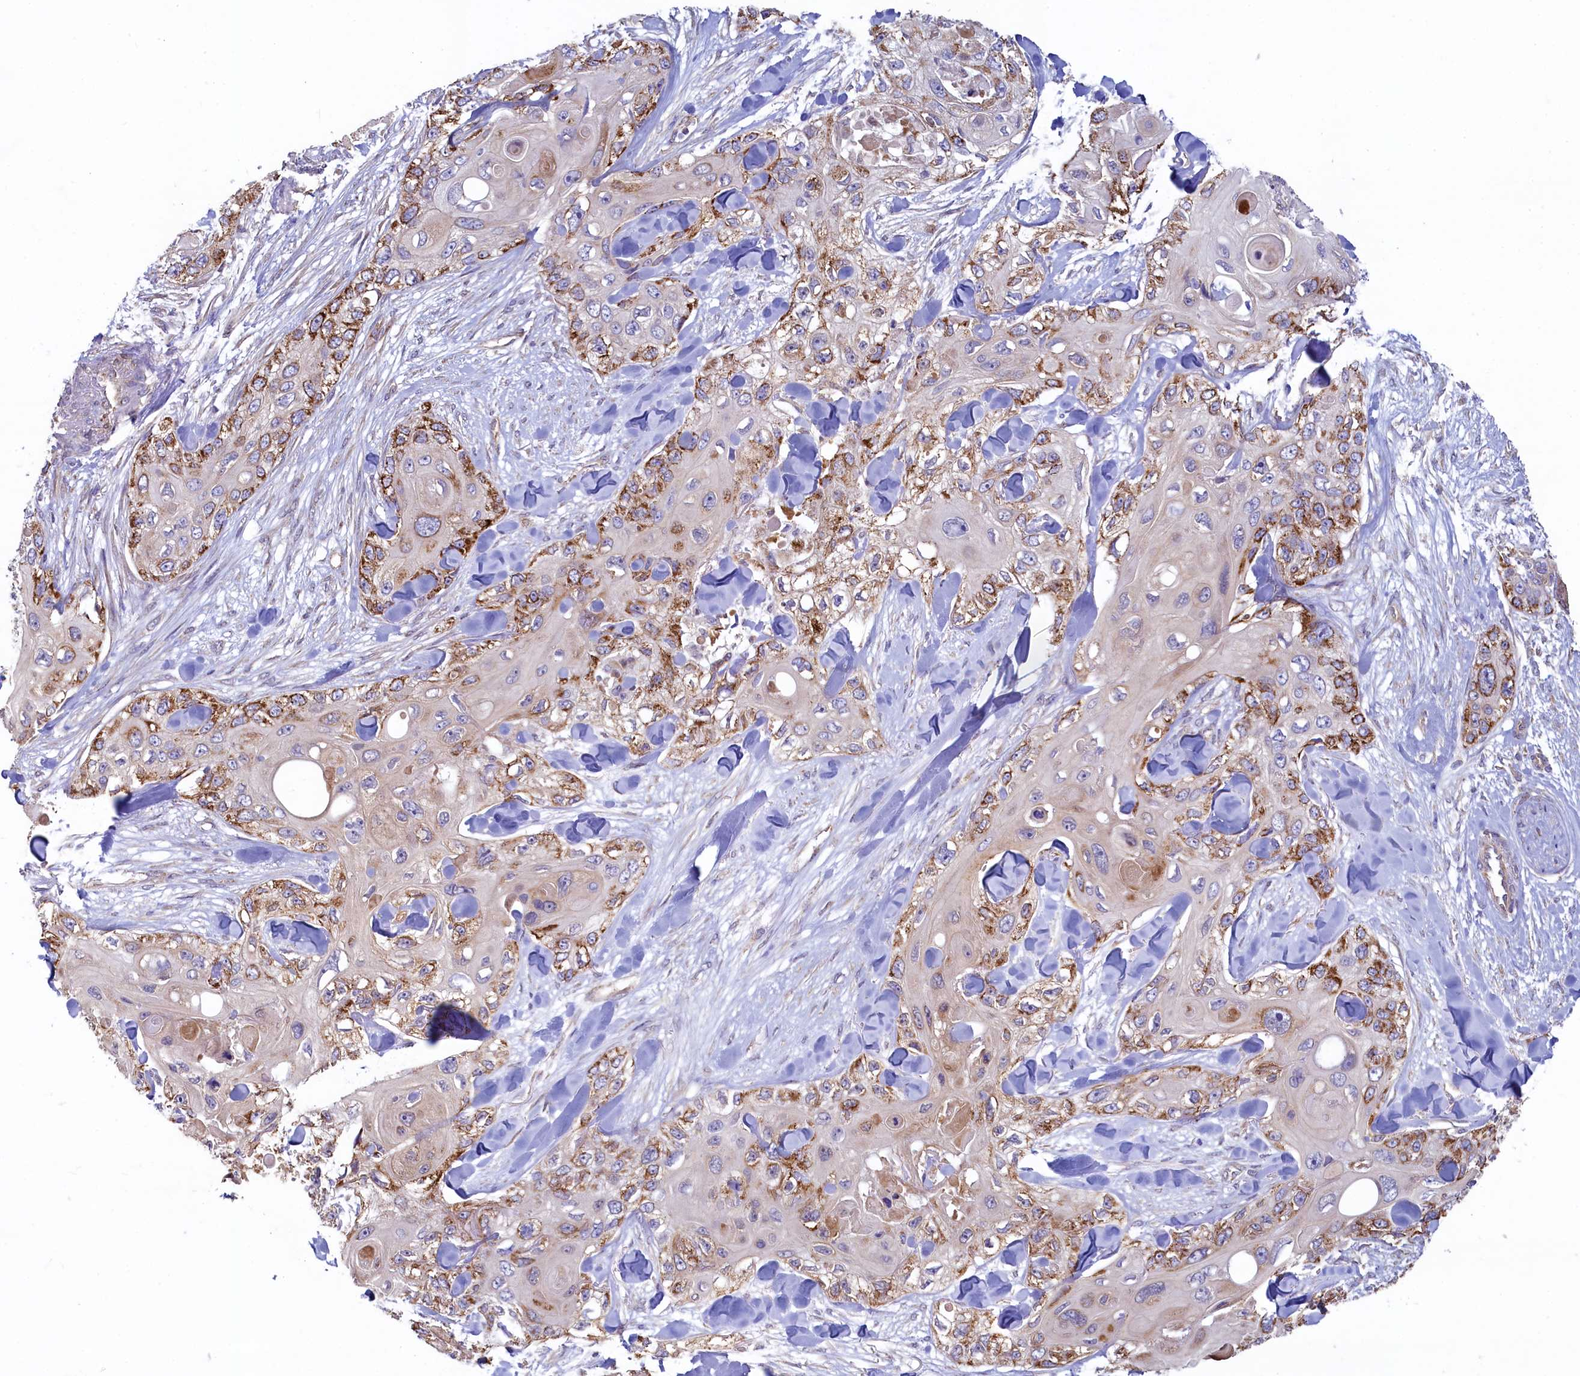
{"staining": {"intensity": "moderate", "quantity": "<25%", "location": "cytoplasmic/membranous"}, "tissue": "skin cancer", "cell_type": "Tumor cells", "image_type": "cancer", "snomed": [{"axis": "morphology", "description": "Normal tissue, NOS"}, {"axis": "morphology", "description": "Squamous cell carcinoma, NOS"}, {"axis": "topography", "description": "Skin"}], "caption": "Protein expression analysis of skin squamous cell carcinoma reveals moderate cytoplasmic/membranous positivity in approximately <25% of tumor cells. (Brightfield microscopy of DAB IHC at high magnification).", "gene": "SPATA2L", "patient": {"sex": "male", "age": 72}}